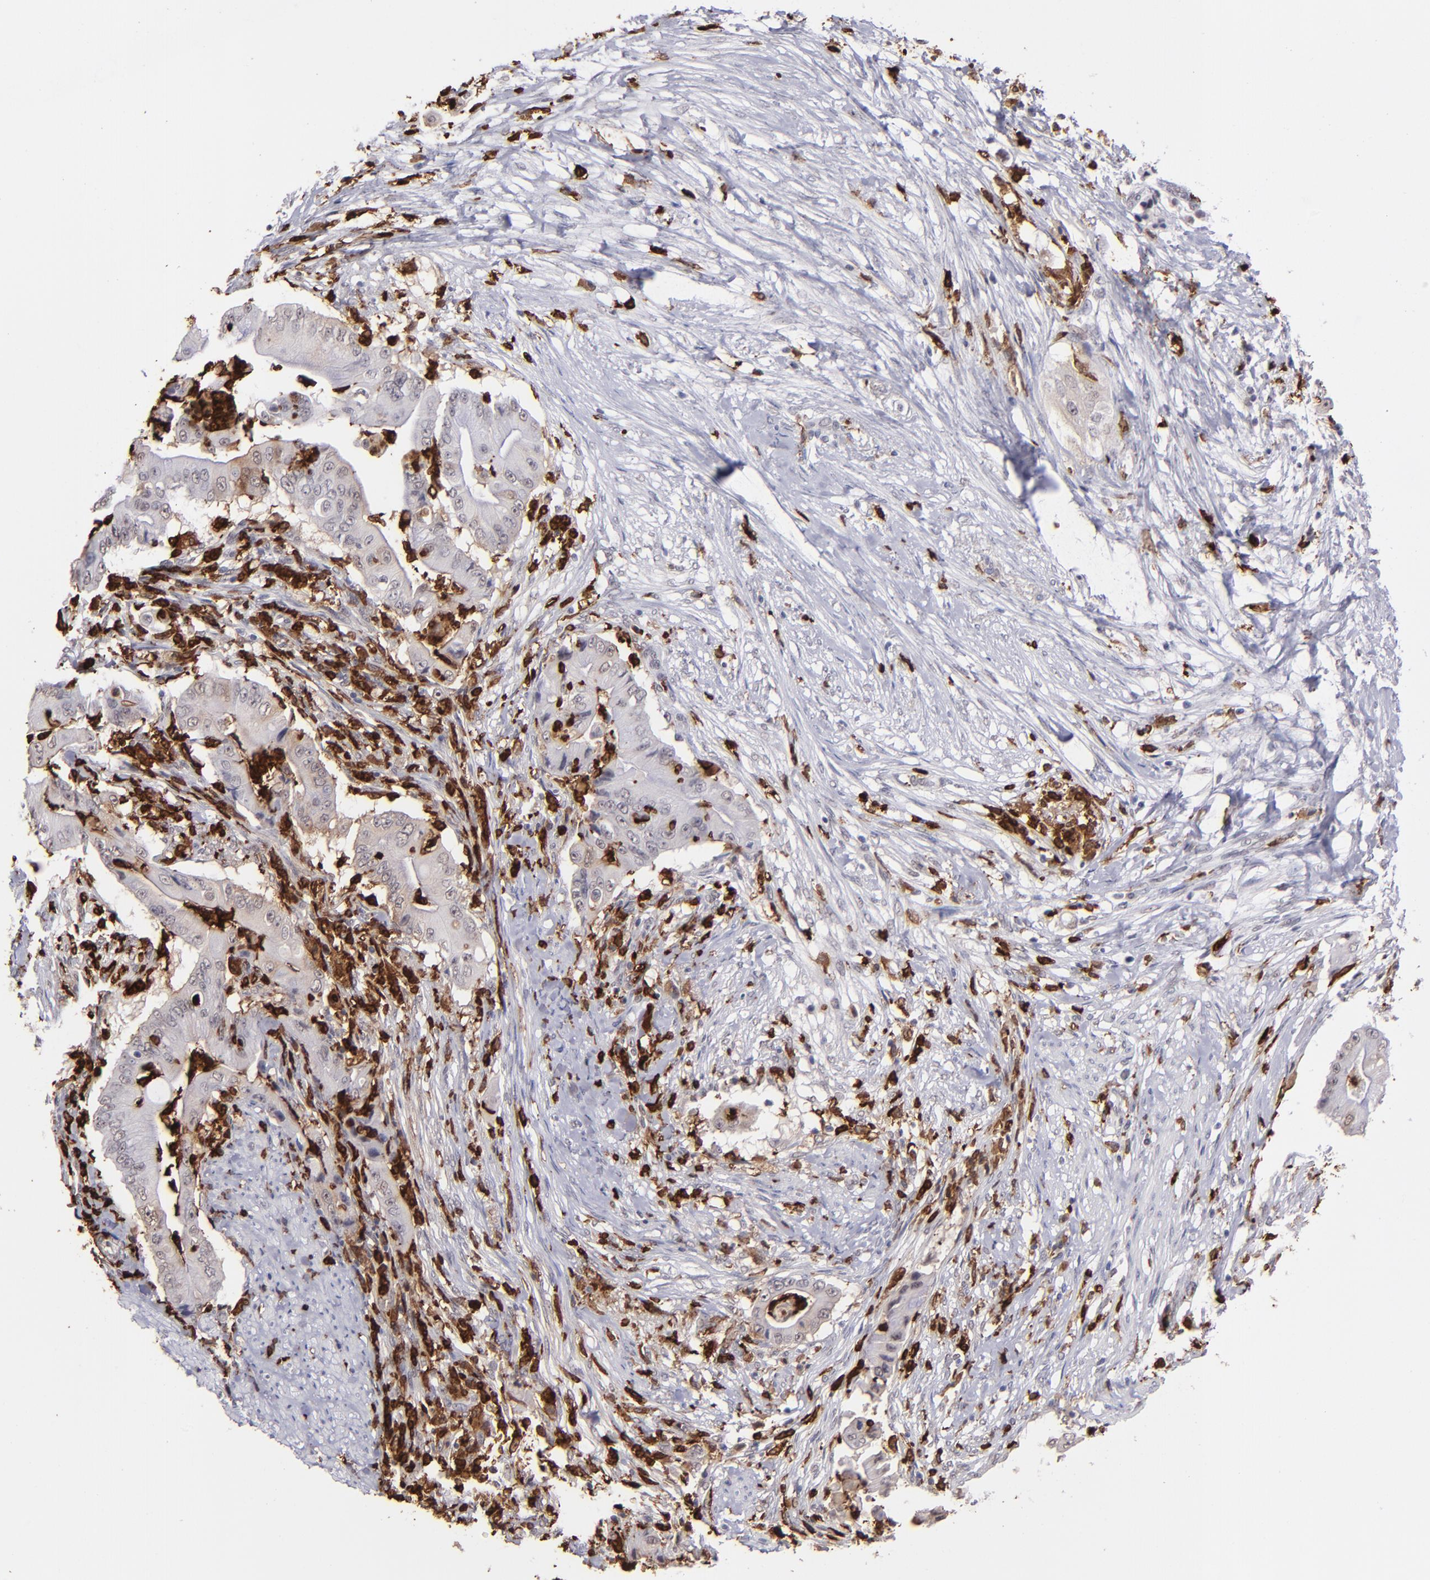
{"staining": {"intensity": "negative", "quantity": "none", "location": "none"}, "tissue": "pancreatic cancer", "cell_type": "Tumor cells", "image_type": "cancer", "snomed": [{"axis": "morphology", "description": "Adenocarcinoma, NOS"}, {"axis": "topography", "description": "Pancreas"}], "caption": "Photomicrograph shows no significant protein staining in tumor cells of pancreatic cancer.", "gene": "NCF2", "patient": {"sex": "male", "age": 62}}